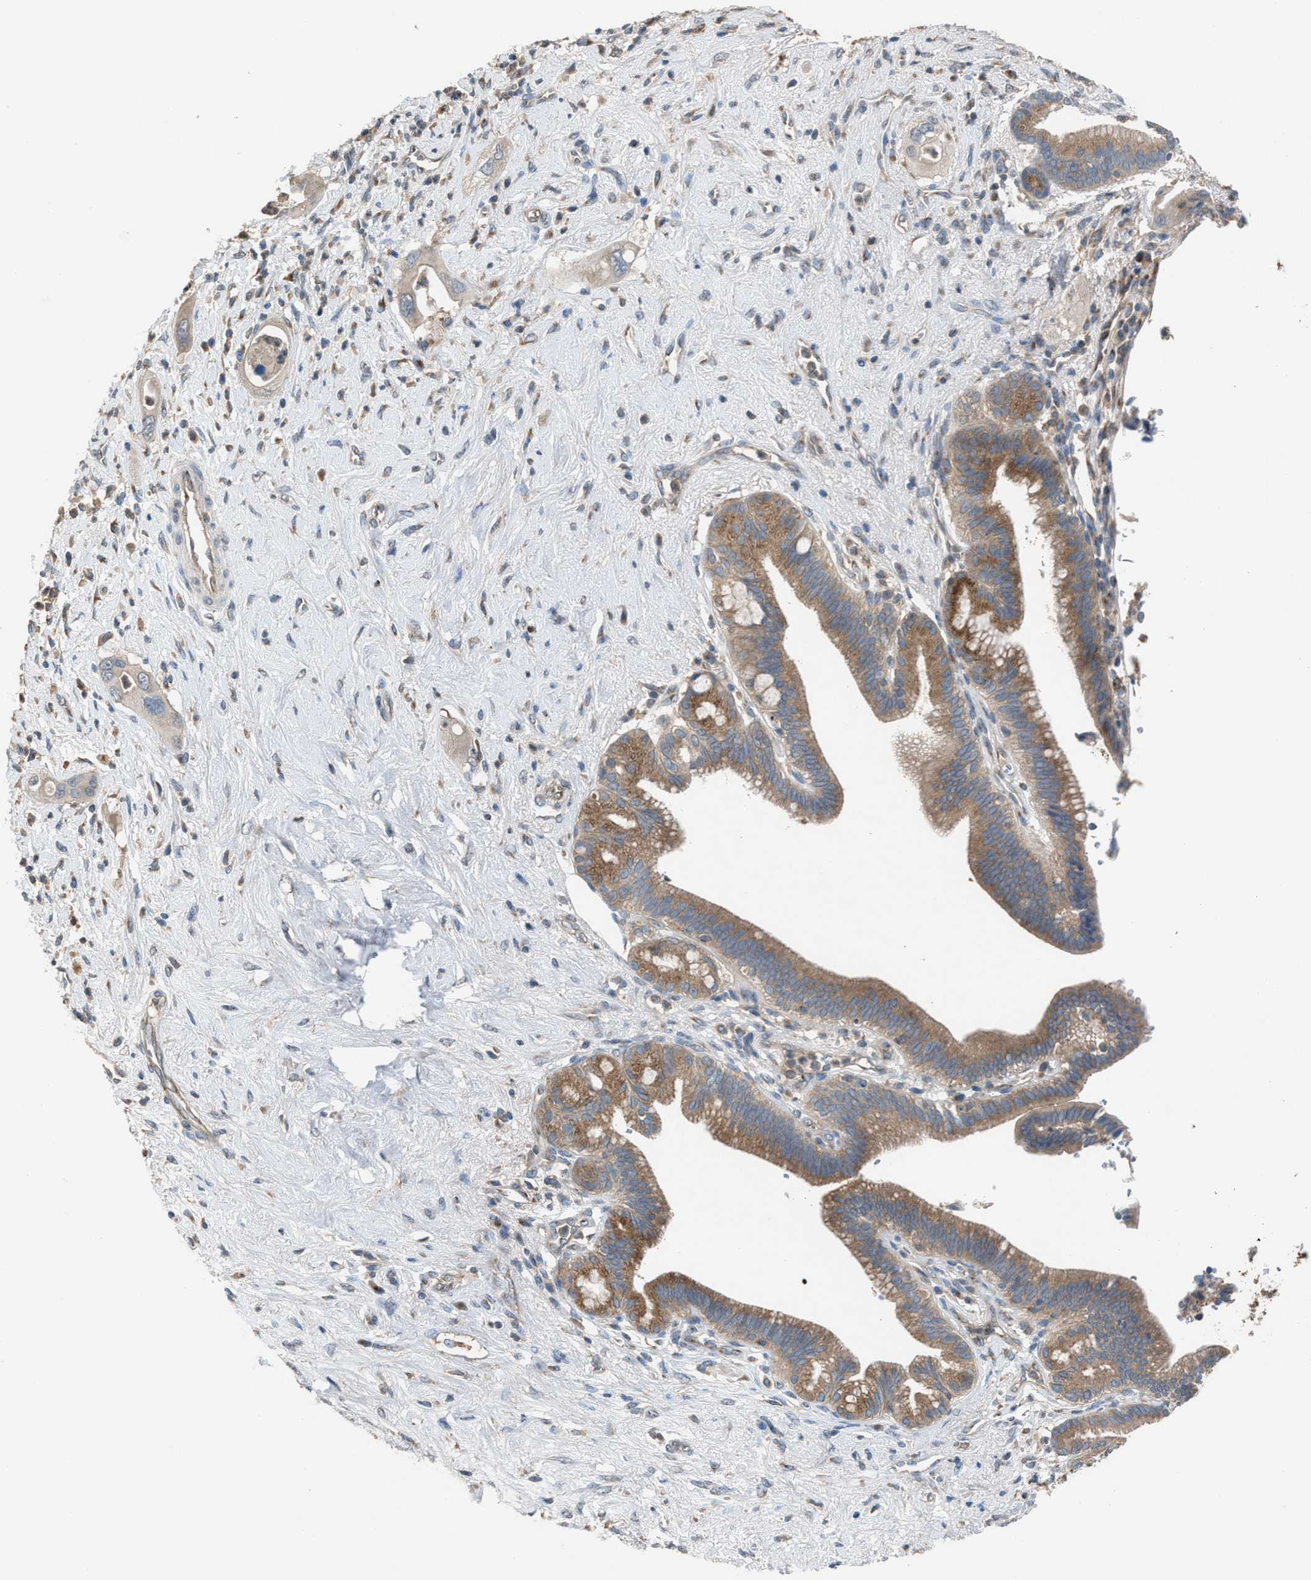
{"staining": {"intensity": "moderate", "quantity": ">75%", "location": "cytoplasmic/membranous"}, "tissue": "pancreatic cancer", "cell_type": "Tumor cells", "image_type": "cancer", "snomed": [{"axis": "morphology", "description": "Adenocarcinoma, NOS"}, {"axis": "topography", "description": "Pancreas"}], "caption": "Immunohistochemistry (IHC) (DAB (3,3'-diaminobenzidine)) staining of pancreatic cancer (adenocarcinoma) displays moderate cytoplasmic/membranous protein positivity in about >75% of tumor cells.", "gene": "TPK1", "patient": {"sex": "male", "age": 59}}